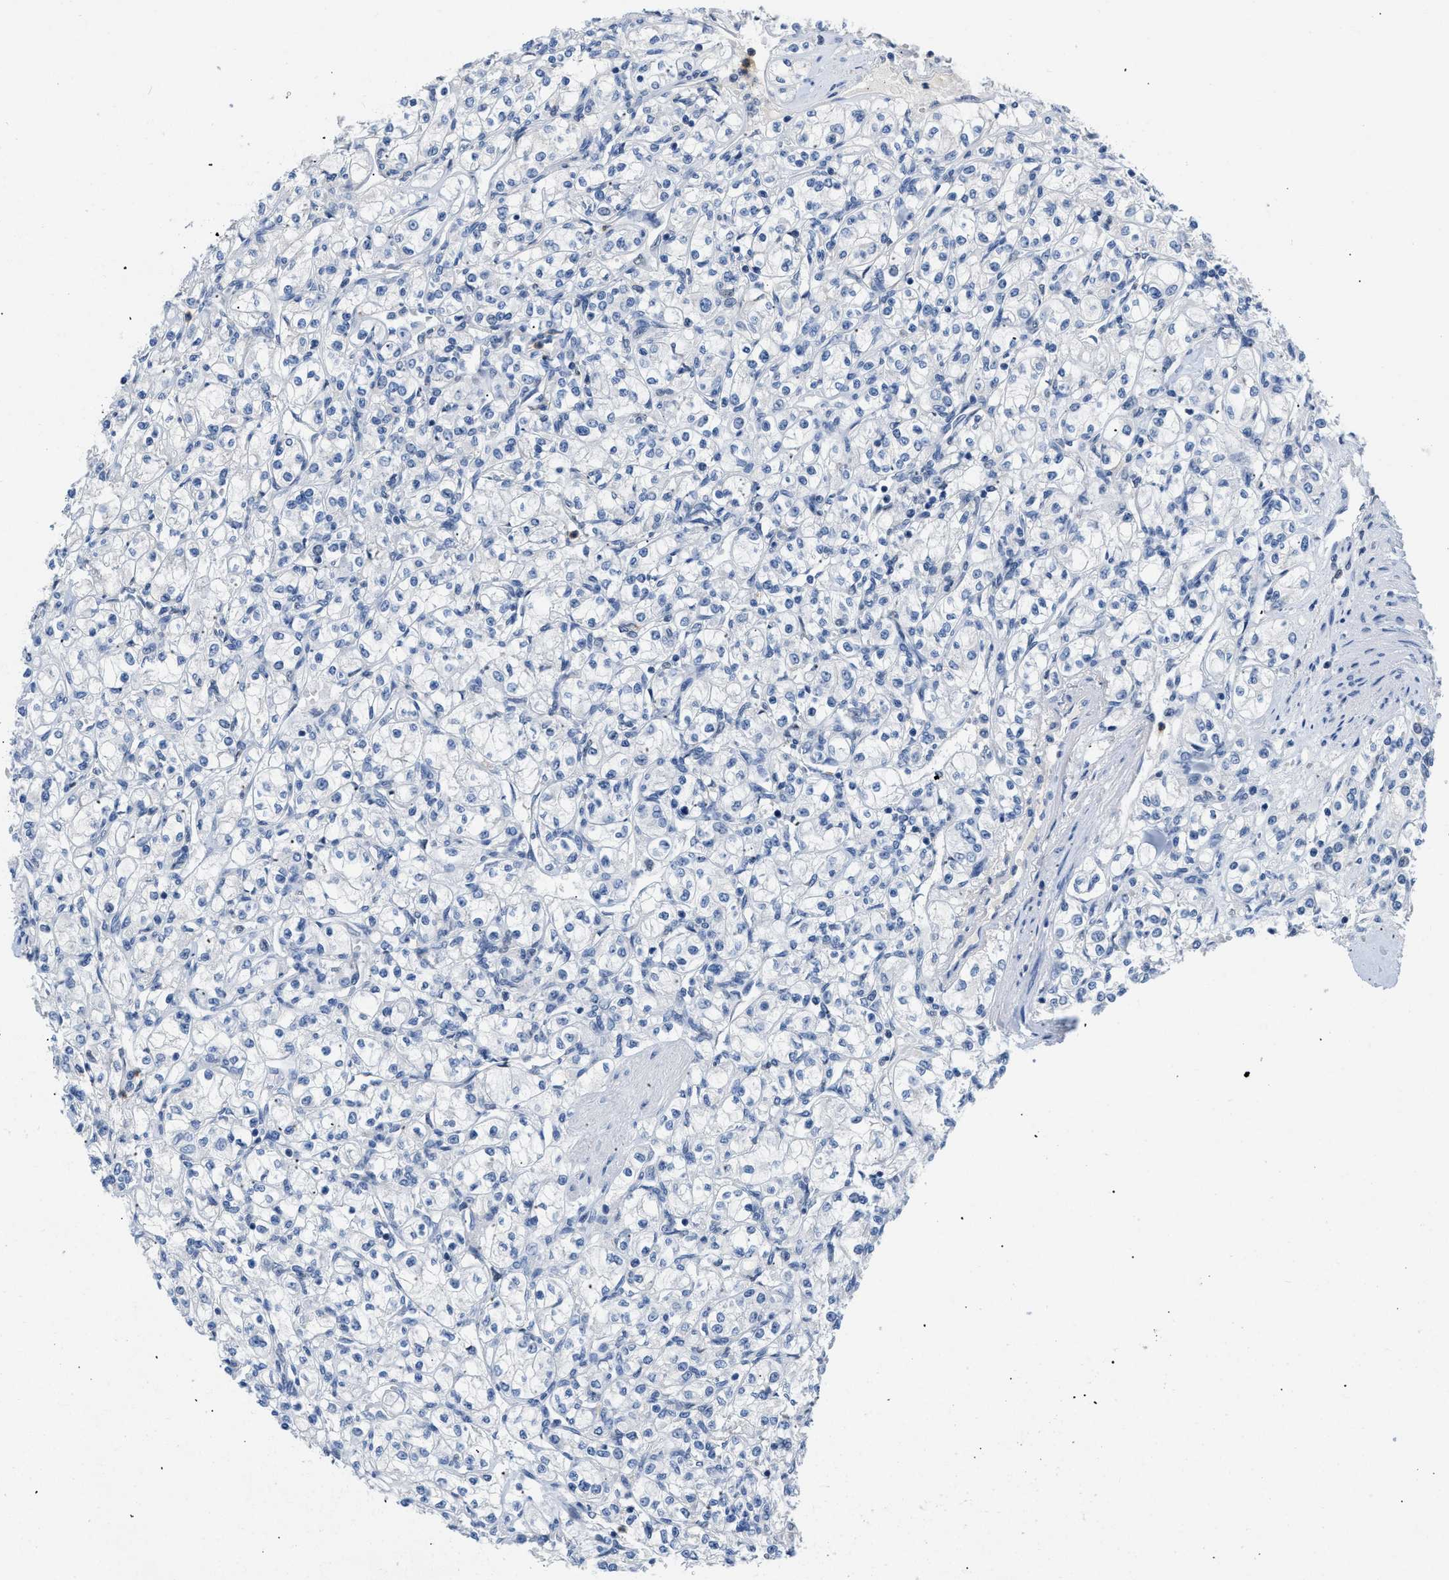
{"staining": {"intensity": "negative", "quantity": "none", "location": "none"}, "tissue": "renal cancer", "cell_type": "Tumor cells", "image_type": "cancer", "snomed": [{"axis": "morphology", "description": "Adenocarcinoma, NOS"}, {"axis": "topography", "description": "Kidney"}], "caption": "High power microscopy micrograph of an immunohistochemistry image of renal cancer, revealing no significant positivity in tumor cells.", "gene": "BOLL", "patient": {"sex": "male", "age": 77}}